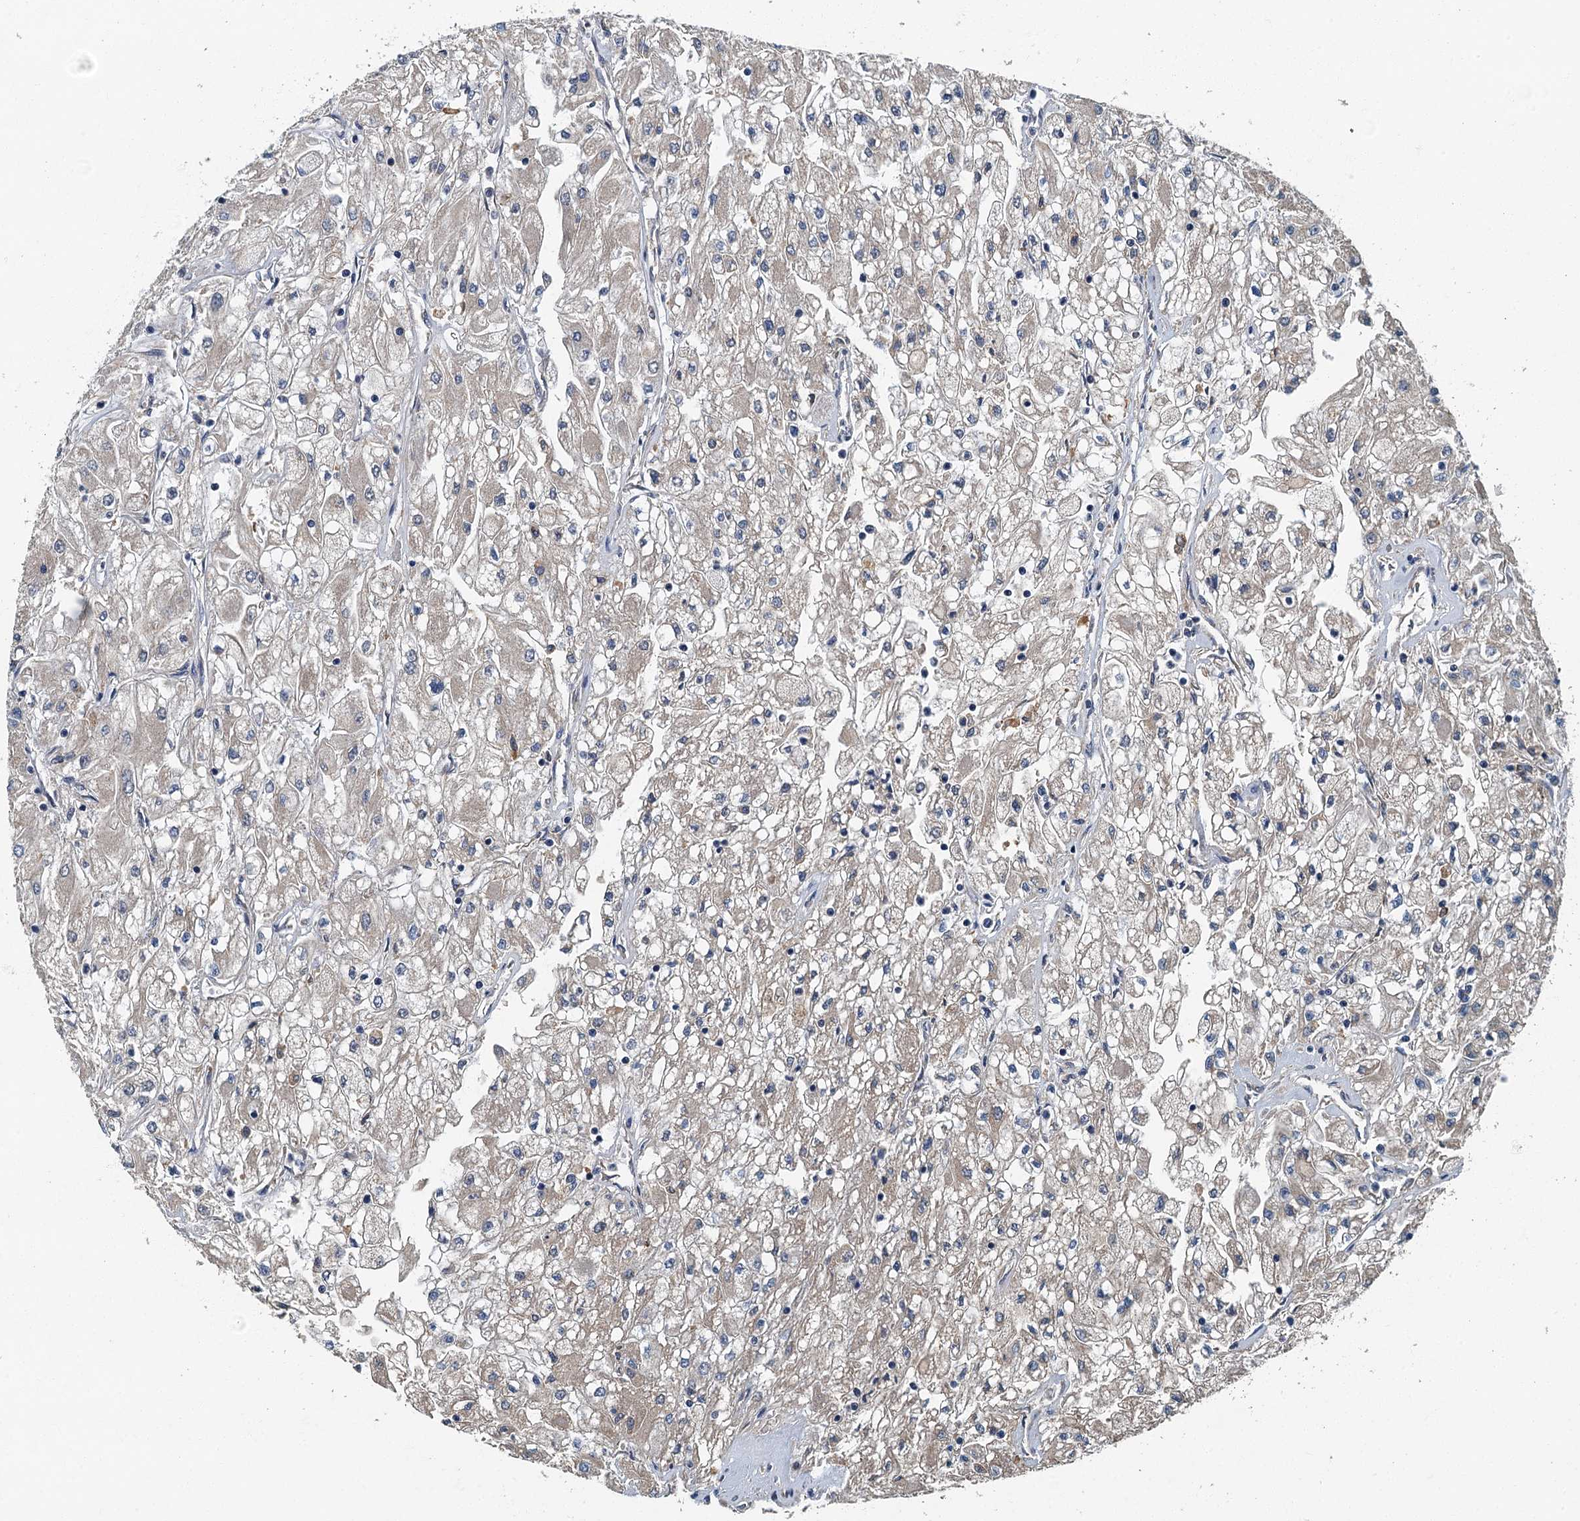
{"staining": {"intensity": "negative", "quantity": "none", "location": "none"}, "tissue": "renal cancer", "cell_type": "Tumor cells", "image_type": "cancer", "snomed": [{"axis": "morphology", "description": "Adenocarcinoma, NOS"}, {"axis": "topography", "description": "Kidney"}], "caption": "Immunohistochemical staining of adenocarcinoma (renal) exhibits no significant staining in tumor cells.", "gene": "DDX49", "patient": {"sex": "male", "age": 80}}